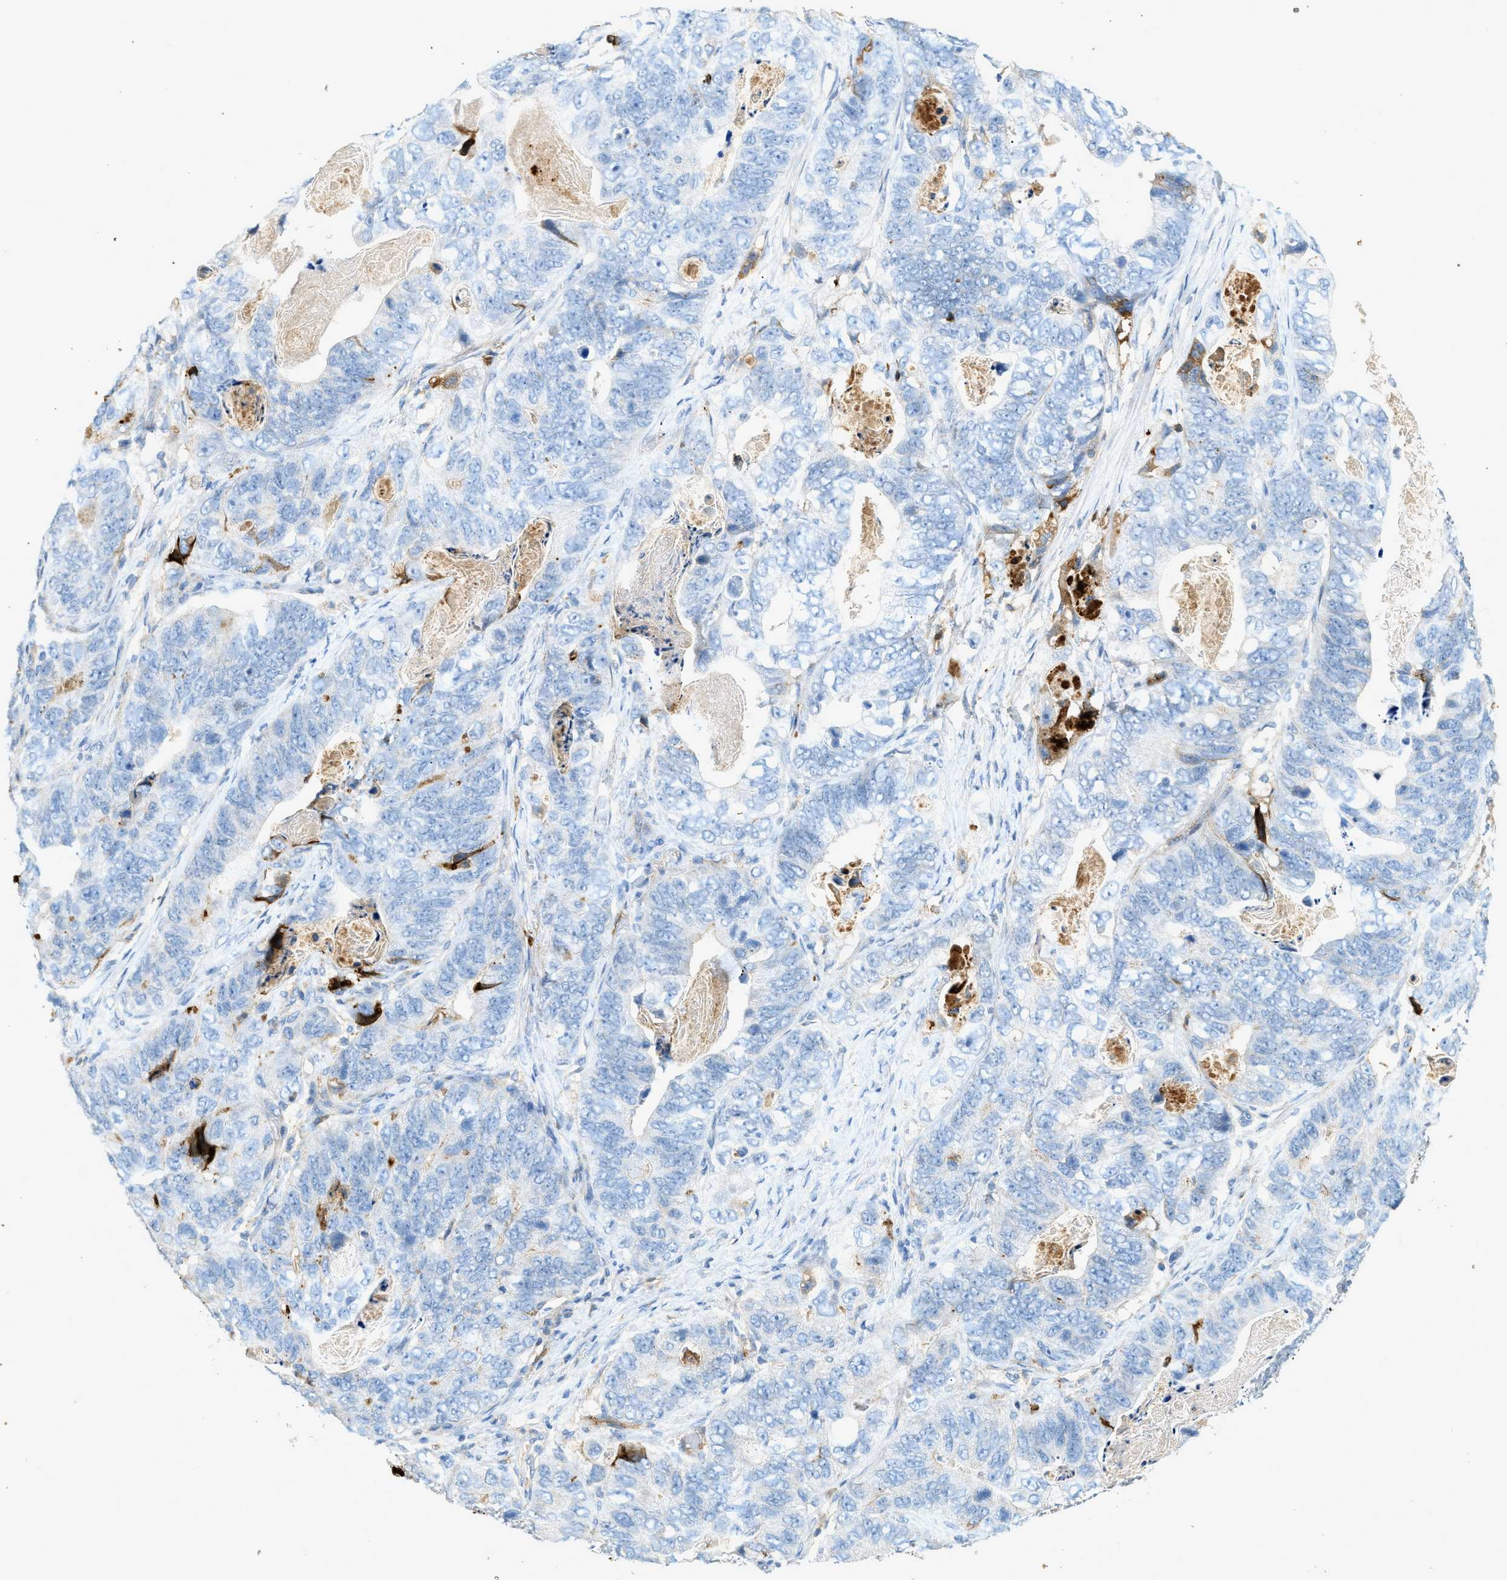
{"staining": {"intensity": "negative", "quantity": "none", "location": "none"}, "tissue": "stomach cancer", "cell_type": "Tumor cells", "image_type": "cancer", "snomed": [{"axis": "morphology", "description": "Adenocarcinoma, NOS"}, {"axis": "topography", "description": "Stomach"}], "caption": "Photomicrograph shows no significant protein expression in tumor cells of stomach adenocarcinoma.", "gene": "F2", "patient": {"sex": "female", "age": 89}}